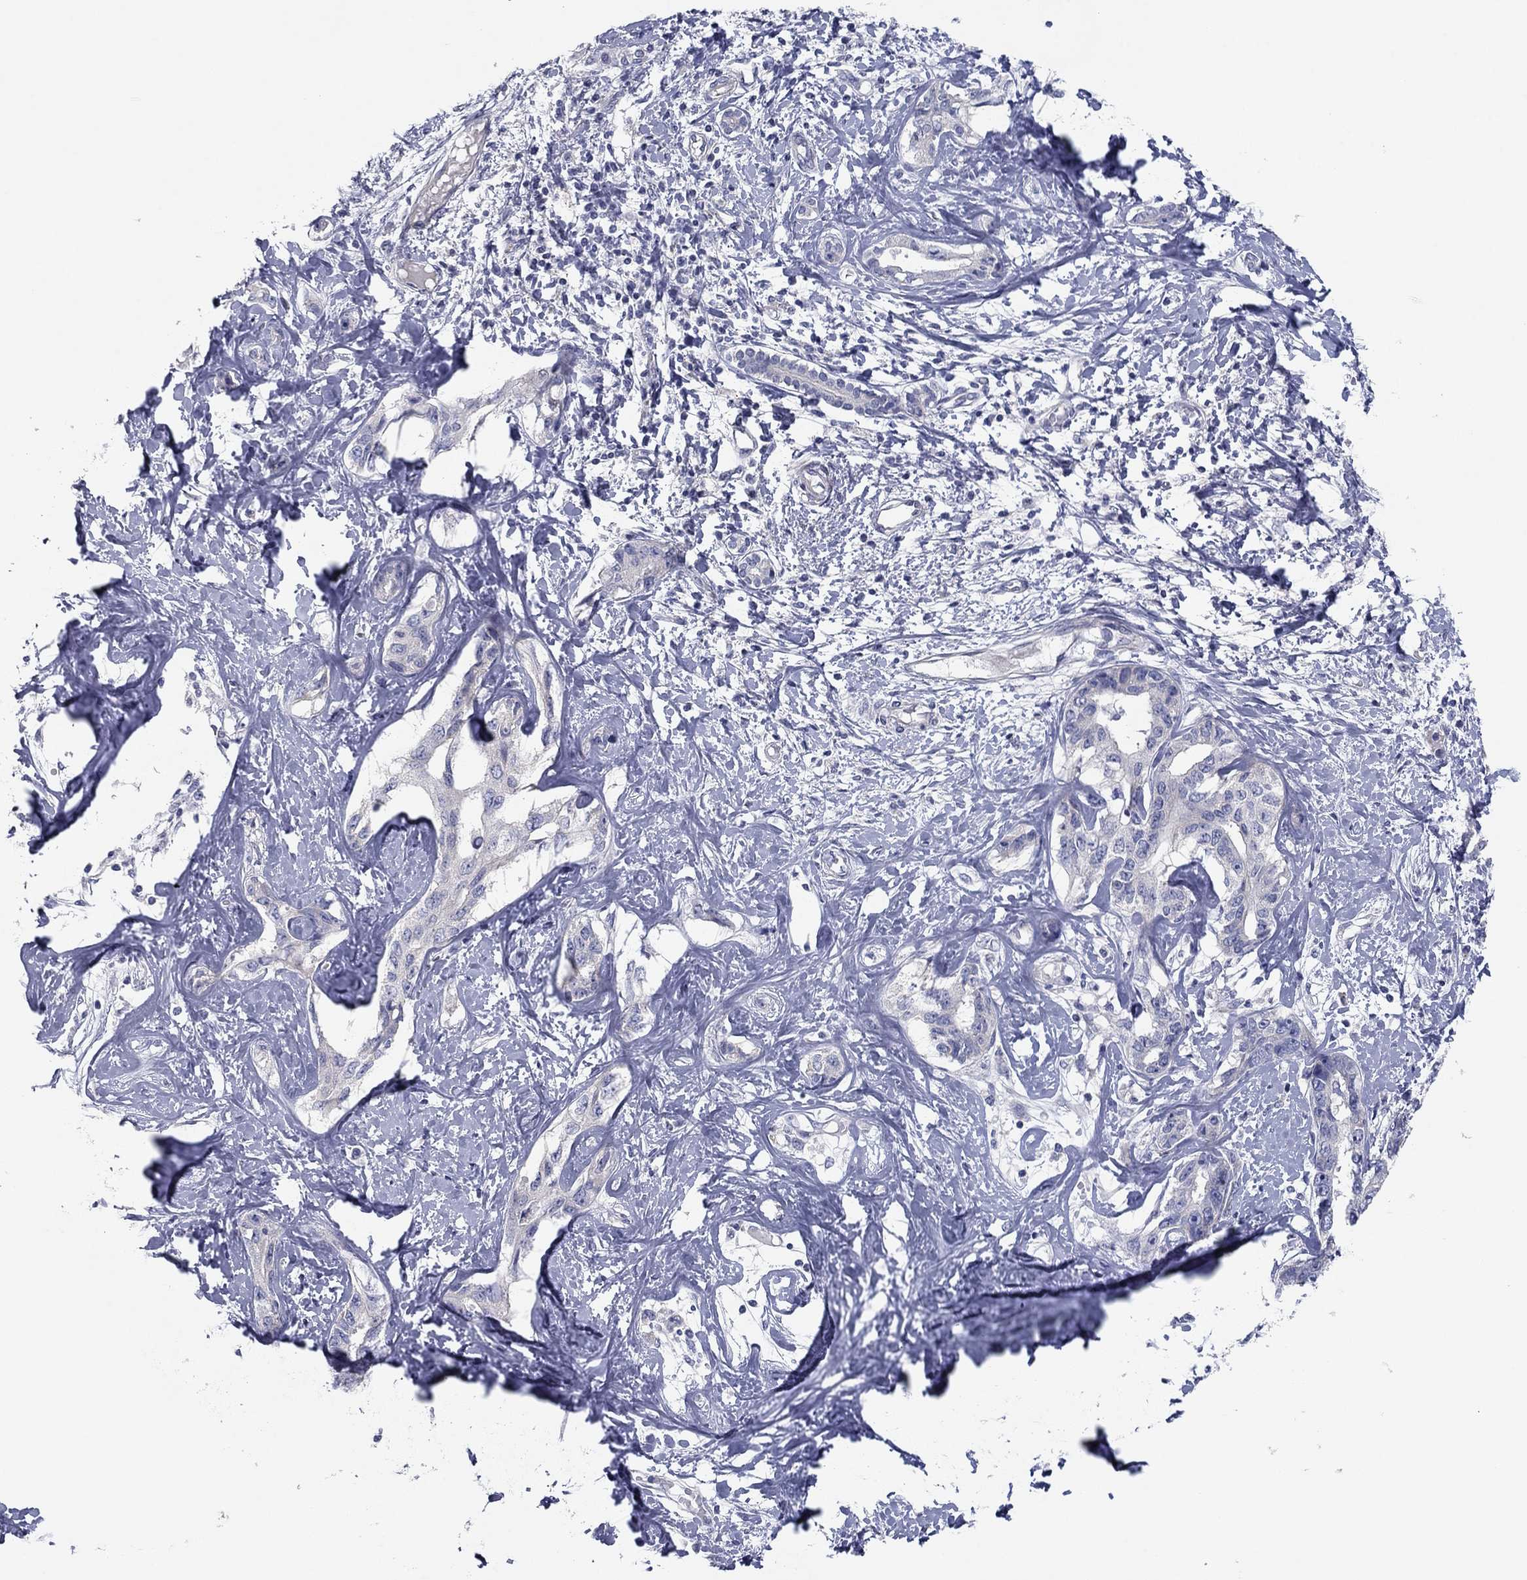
{"staining": {"intensity": "negative", "quantity": "none", "location": "none"}, "tissue": "liver cancer", "cell_type": "Tumor cells", "image_type": "cancer", "snomed": [{"axis": "morphology", "description": "Cholangiocarcinoma"}, {"axis": "topography", "description": "Liver"}], "caption": "Immunohistochemistry (IHC) image of neoplastic tissue: liver cancer (cholangiocarcinoma) stained with DAB exhibits no significant protein staining in tumor cells.", "gene": "SEPTIN3", "patient": {"sex": "male", "age": 59}}